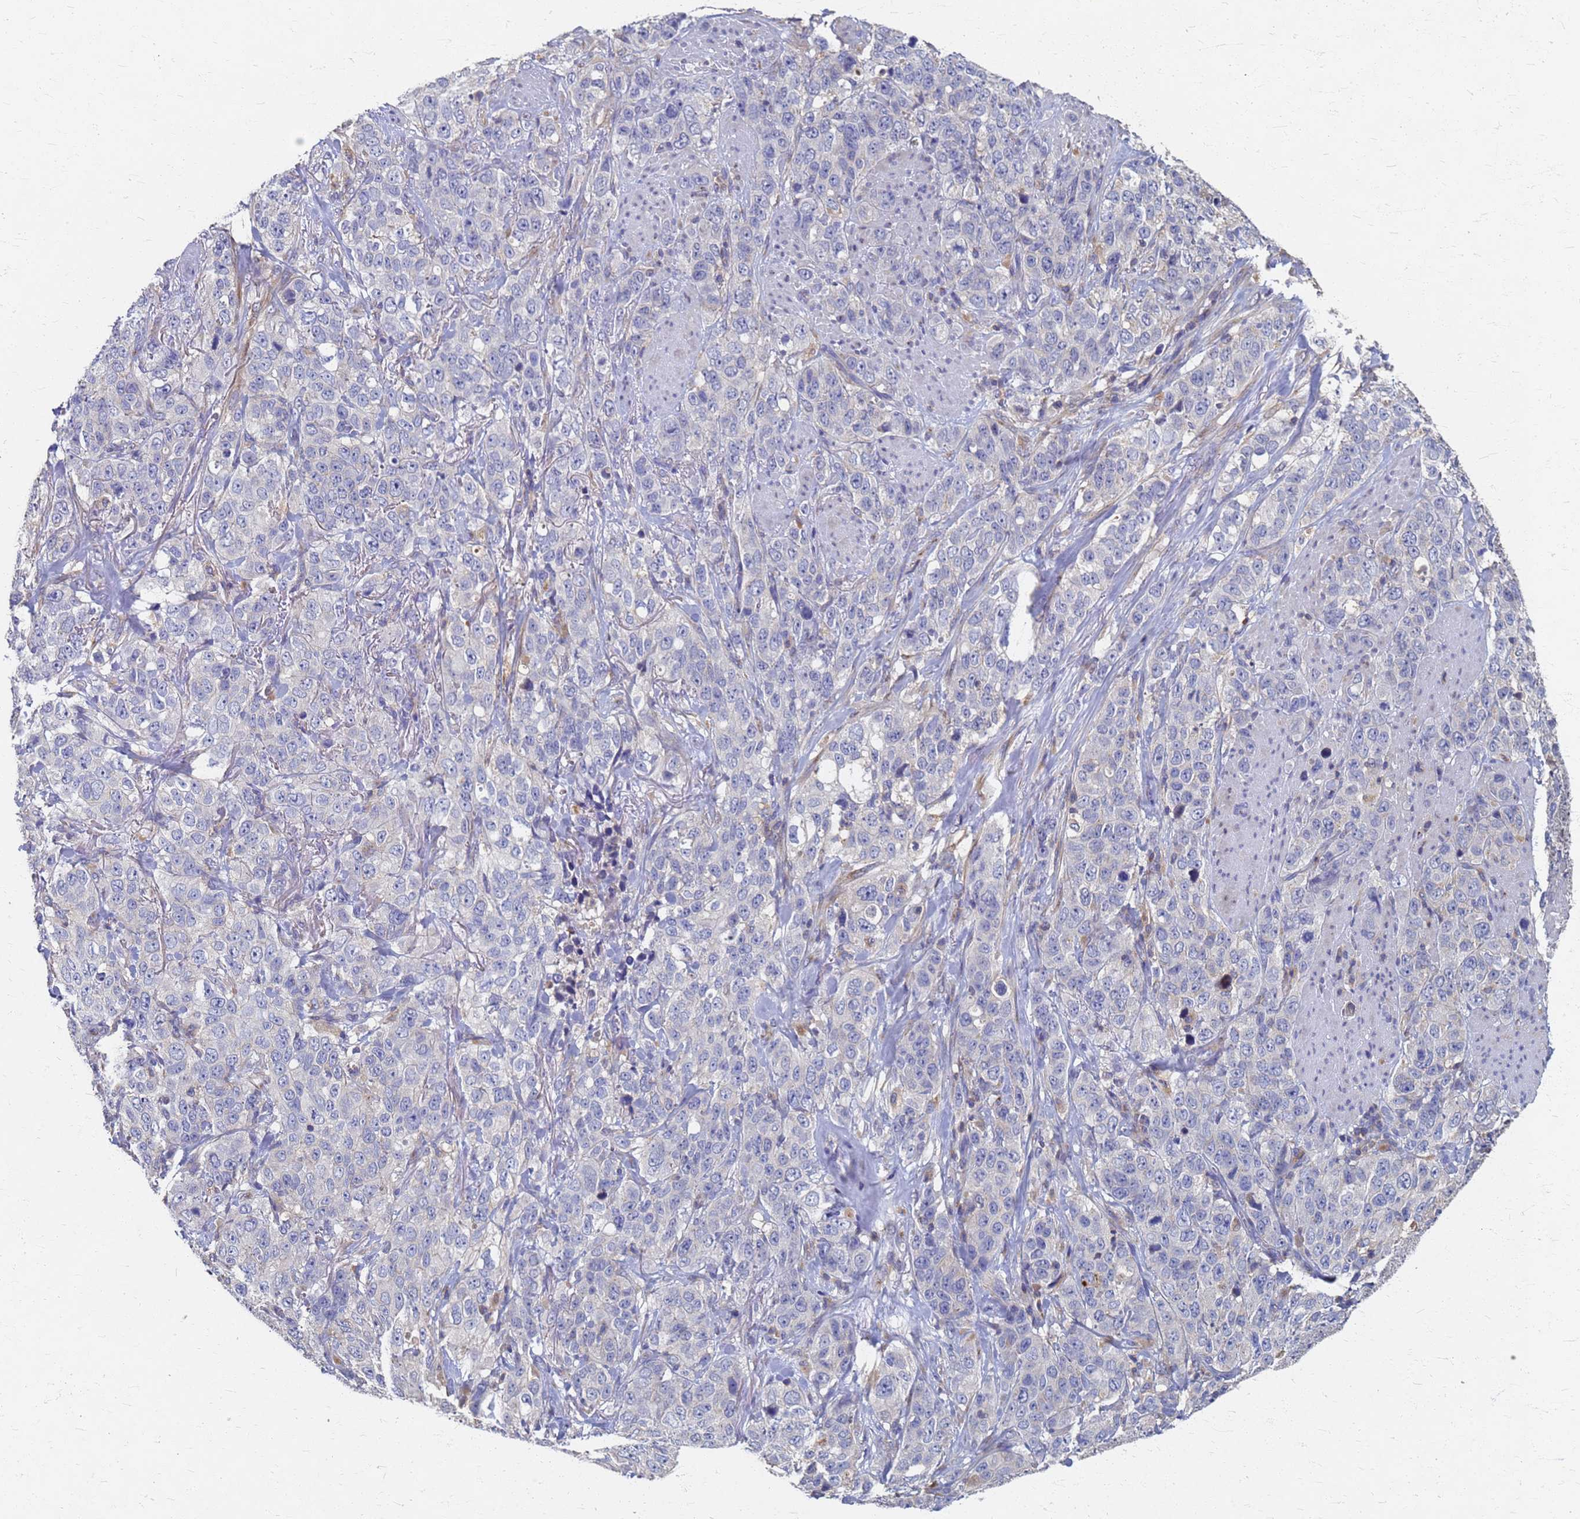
{"staining": {"intensity": "negative", "quantity": "none", "location": "none"}, "tissue": "stomach cancer", "cell_type": "Tumor cells", "image_type": "cancer", "snomed": [{"axis": "morphology", "description": "Adenocarcinoma, NOS"}, {"axis": "topography", "description": "Stomach"}], "caption": "This is an immunohistochemistry image of stomach cancer (adenocarcinoma). There is no staining in tumor cells.", "gene": "KRCC1", "patient": {"sex": "male", "age": 48}}